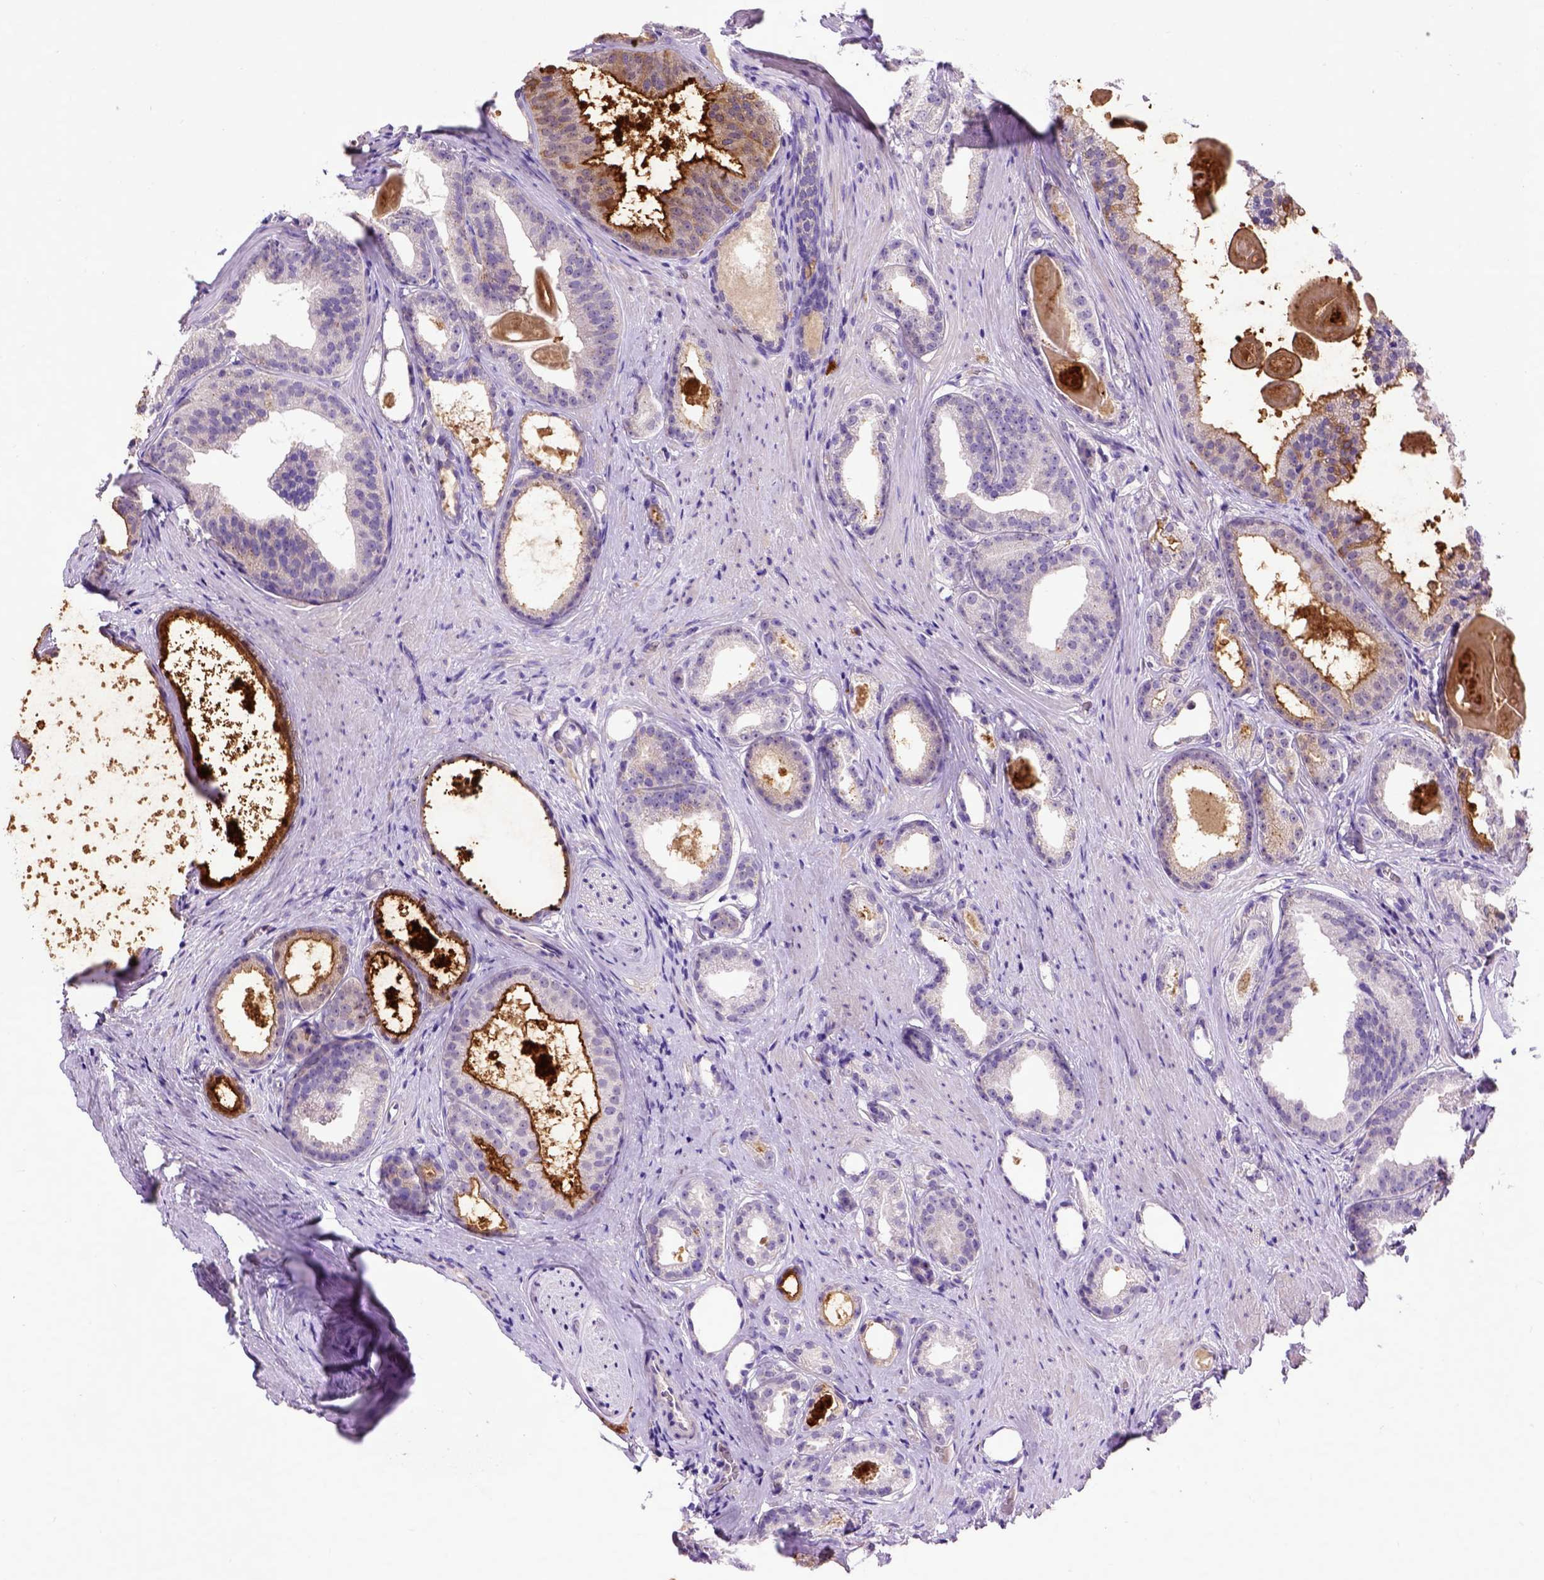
{"staining": {"intensity": "negative", "quantity": "none", "location": "none"}, "tissue": "prostate cancer", "cell_type": "Tumor cells", "image_type": "cancer", "snomed": [{"axis": "morphology", "description": "Adenocarcinoma, Low grade"}, {"axis": "topography", "description": "Prostate"}], "caption": "Tumor cells are negative for protein expression in human prostate cancer. Nuclei are stained in blue.", "gene": "ADAM12", "patient": {"sex": "male", "age": 65}}